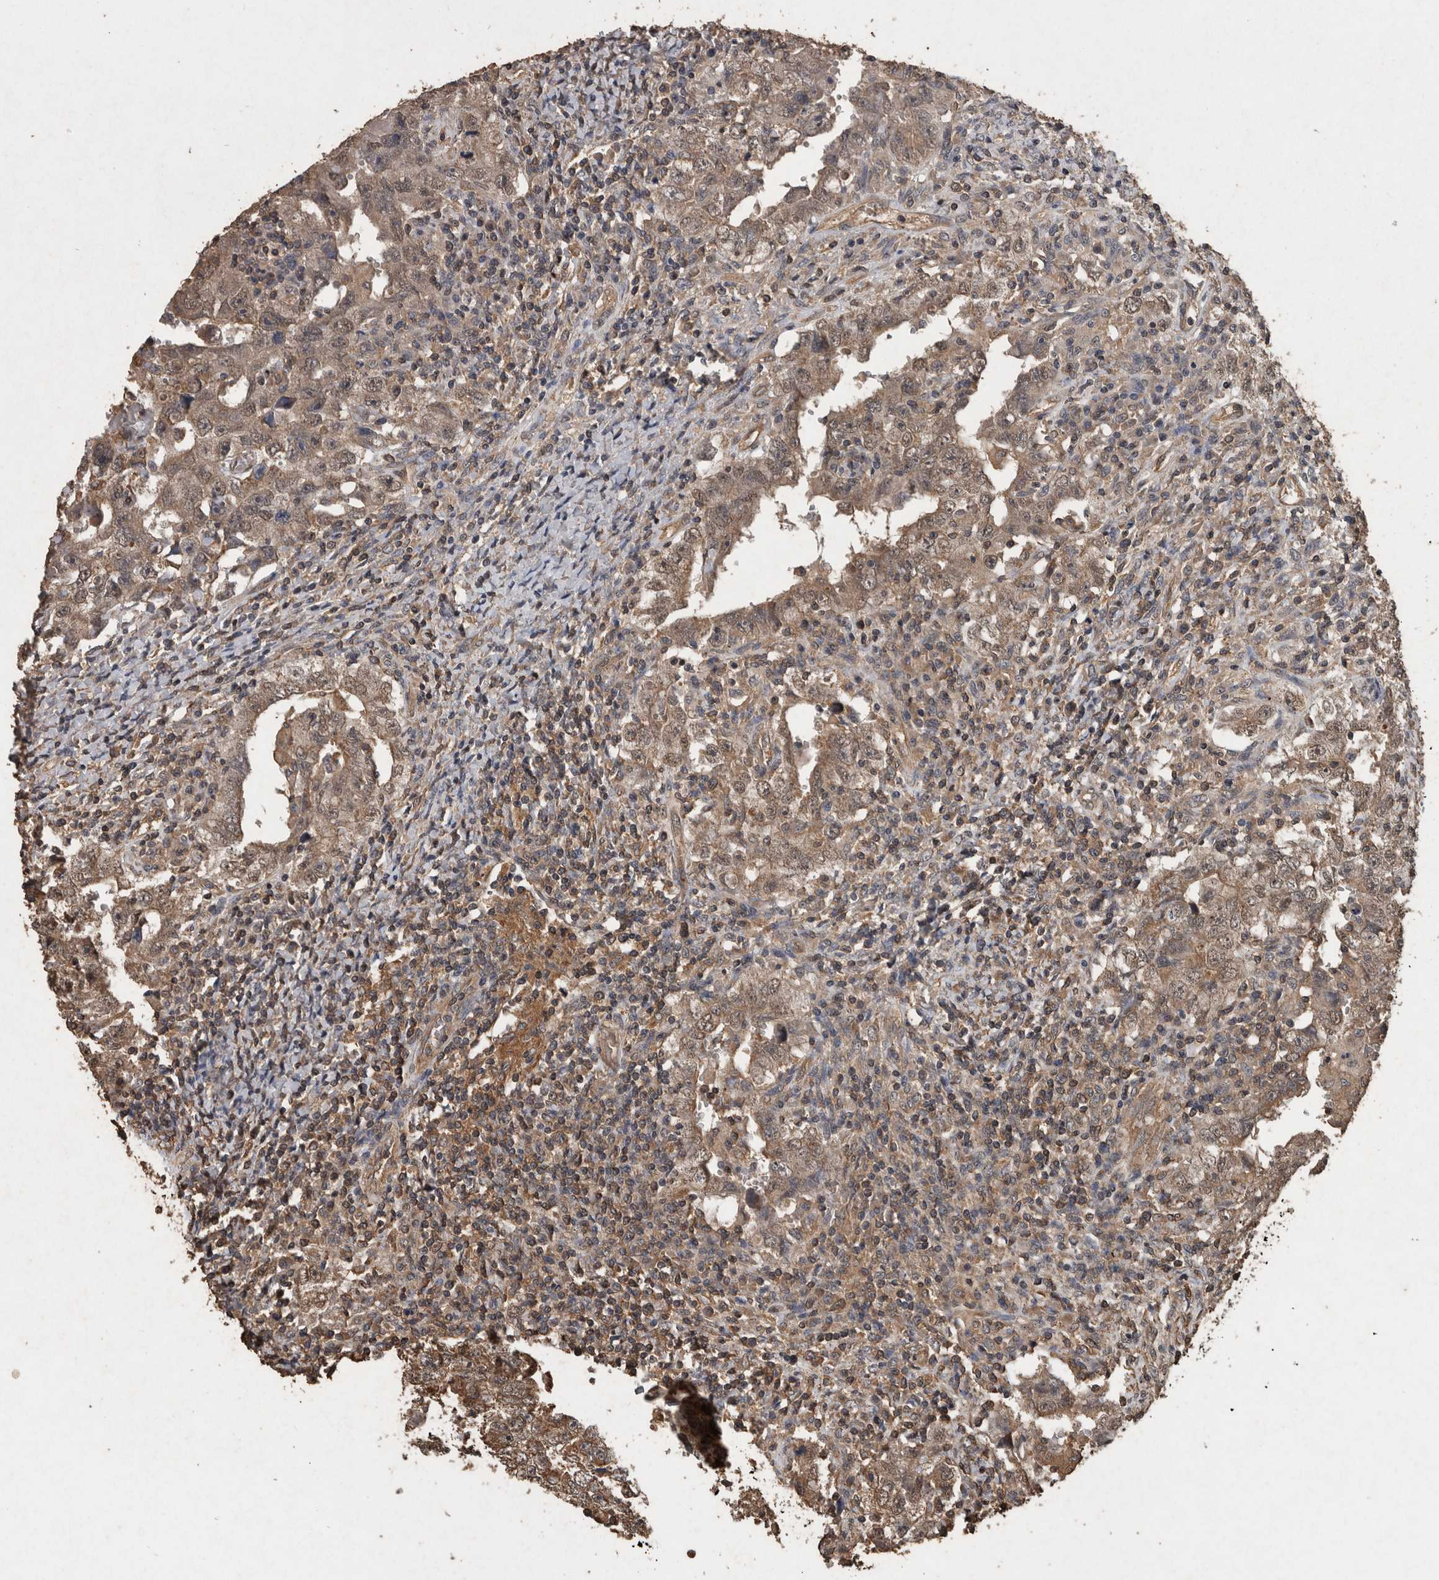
{"staining": {"intensity": "moderate", "quantity": ">75%", "location": "cytoplasmic/membranous,nuclear"}, "tissue": "testis cancer", "cell_type": "Tumor cells", "image_type": "cancer", "snomed": [{"axis": "morphology", "description": "Carcinoma, Embryonal, NOS"}, {"axis": "topography", "description": "Testis"}], "caption": "Immunohistochemistry (DAB (3,3'-diaminobenzidine)) staining of testis embryonal carcinoma shows moderate cytoplasmic/membranous and nuclear protein staining in approximately >75% of tumor cells.", "gene": "FGFRL1", "patient": {"sex": "male", "age": 26}}